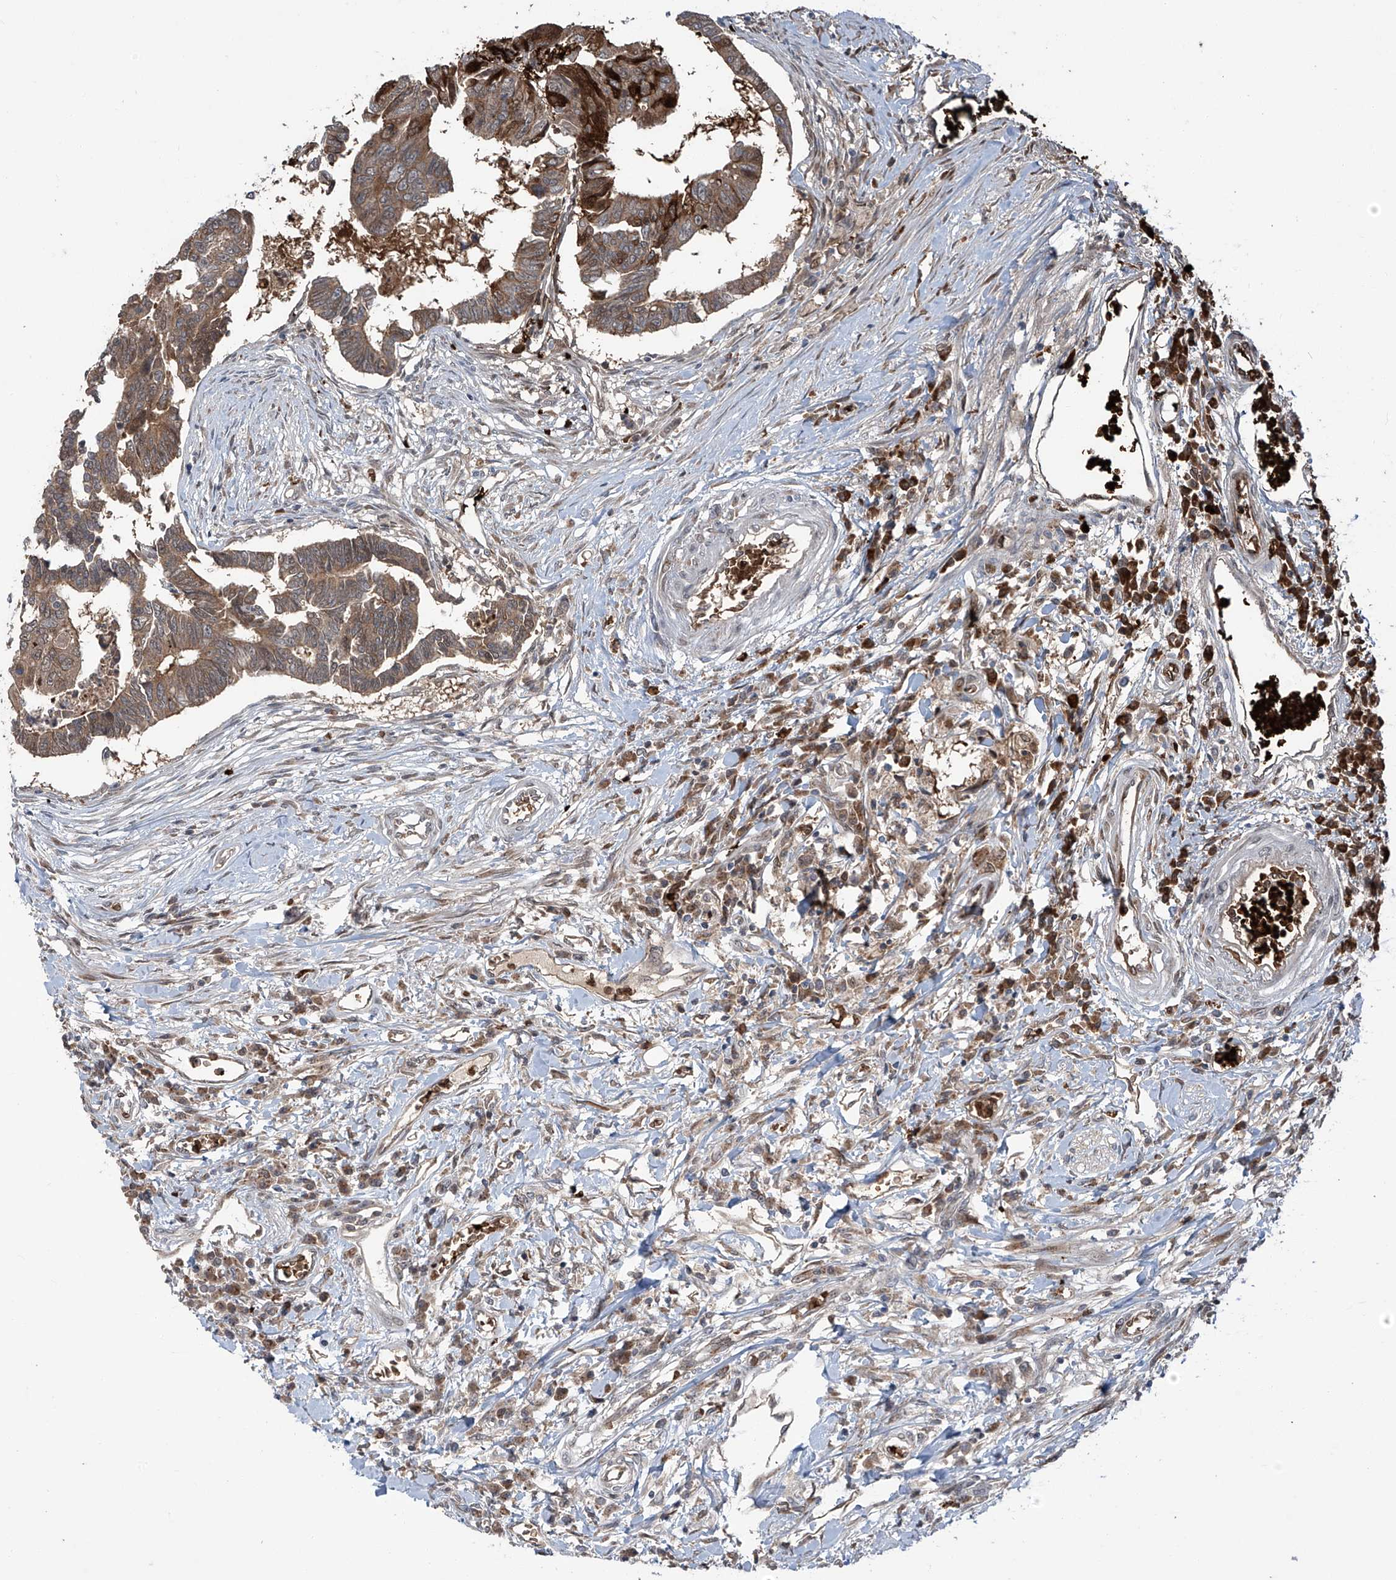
{"staining": {"intensity": "strong", "quantity": "<25%", "location": "cytoplasmic/membranous"}, "tissue": "colorectal cancer", "cell_type": "Tumor cells", "image_type": "cancer", "snomed": [{"axis": "morphology", "description": "Adenocarcinoma, NOS"}, {"axis": "topography", "description": "Rectum"}], "caption": "Approximately <25% of tumor cells in human colorectal cancer (adenocarcinoma) exhibit strong cytoplasmic/membranous protein positivity as visualized by brown immunohistochemical staining.", "gene": "ZDHHC9", "patient": {"sex": "female", "age": 65}}